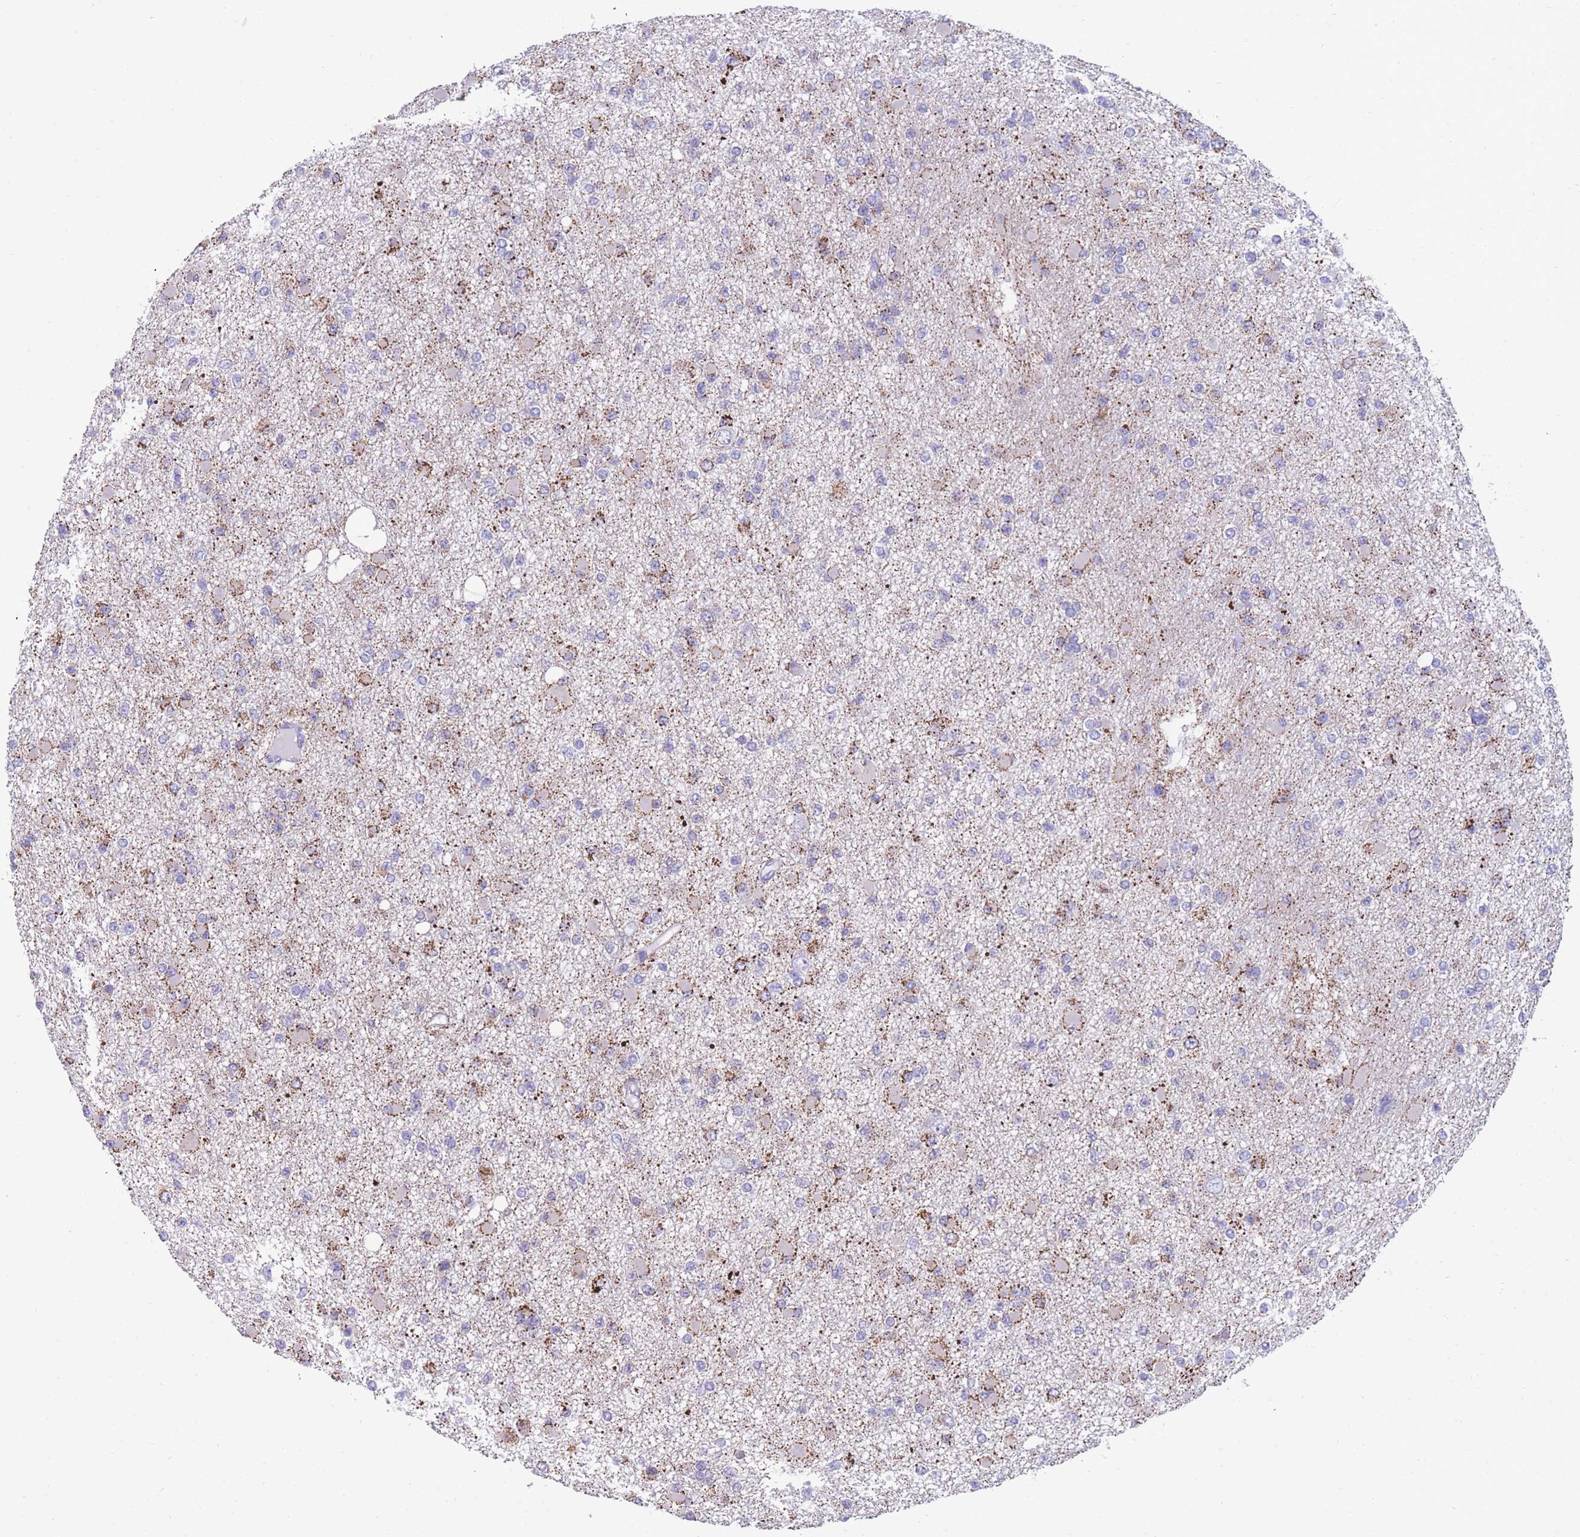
{"staining": {"intensity": "weak", "quantity": "<25%", "location": "cytoplasmic/membranous"}, "tissue": "glioma", "cell_type": "Tumor cells", "image_type": "cancer", "snomed": [{"axis": "morphology", "description": "Glioma, malignant, Low grade"}, {"axis": "topography", "description": "Brain"}], "caption": "This image is of malignant glioma (low-grade) stained with immunohistochemistry to label a protein in brown with the nuclei are counter-stained blue. There is no positivity in tumor cells.", "gene": "INTS2", "patient": {"sex": "female", "age": 22}}